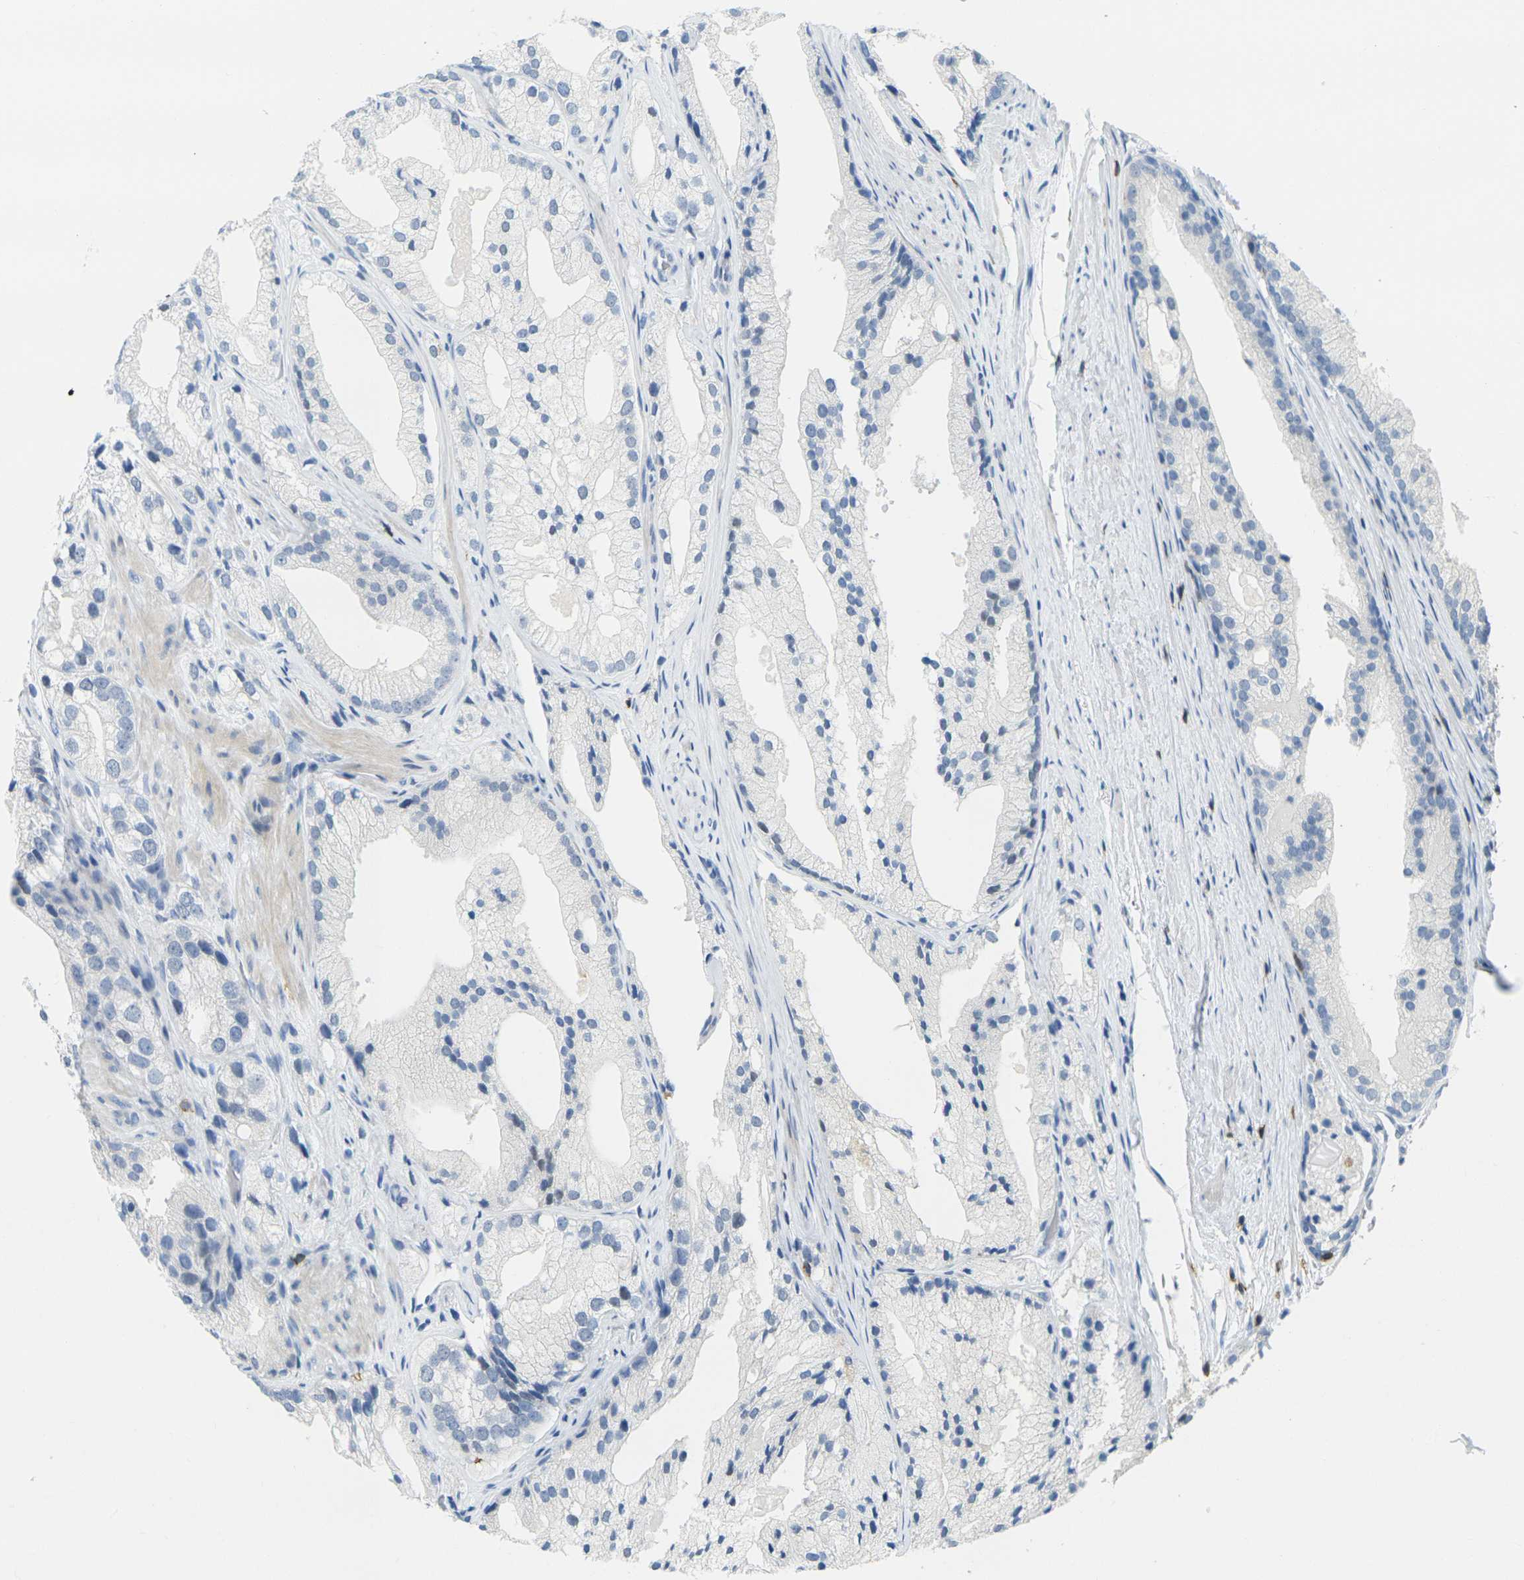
{"staining": {"intensity": "negative", "quantity": "none", "location": "none"}, "tissue": "prostate cancer", "cell_type": "Tumor cells", "image_type": "cancer", "snomed": [{"axis": "morphology", "description": "Adenocarcinoma, Low grade"}, {"axis": "topography", "description": "Prostate"}], "caption": "Human prostate adenocarcinoma (low-grade) stained for a protein using immunohistochemistry exhibits no expression in tumor cells.", "gene": "CD3D", "patient": {"sex": "male", "age": 69}}